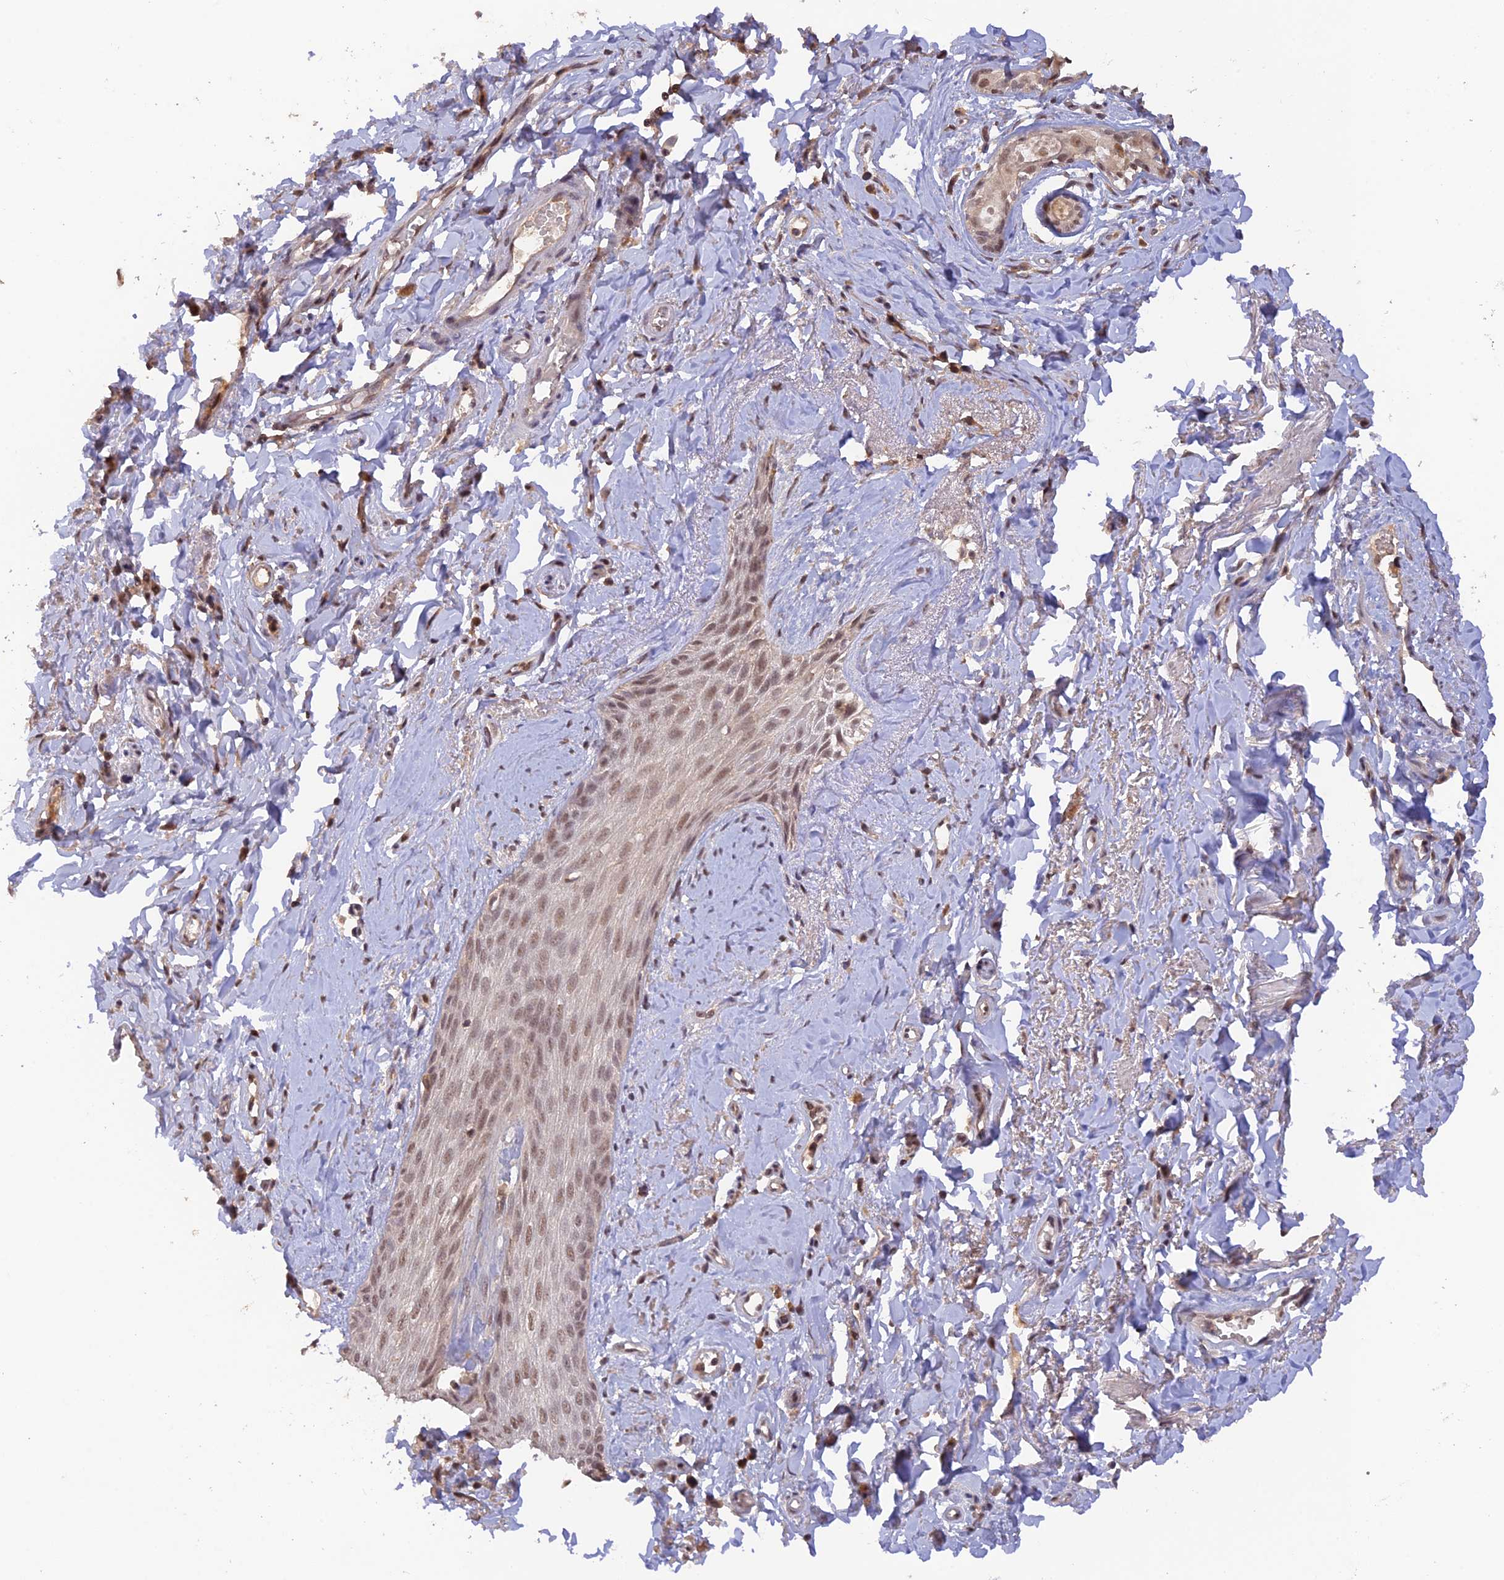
{"staining": {"intensity": "moderate", "quantity": ">75%", "location": "nuclear"}, "tissue": "skin", "cell_type": "Epidermal cells", "image_type": "normal", "snomed": [{"axis": "morphology", "description": "Normal tissue, NOS"}, {"axis": "topography", "description": "Anal"}], "caption": "Skin stained for a protein demonstrates moderate nuclear positivity in epidermal cells. Immunohistochemistry (ihc) stains the protein of interest in brown and the nuclei are stained blue.", "gene": "ZNF436", "patient": {"sex": "male", "age": 78}}